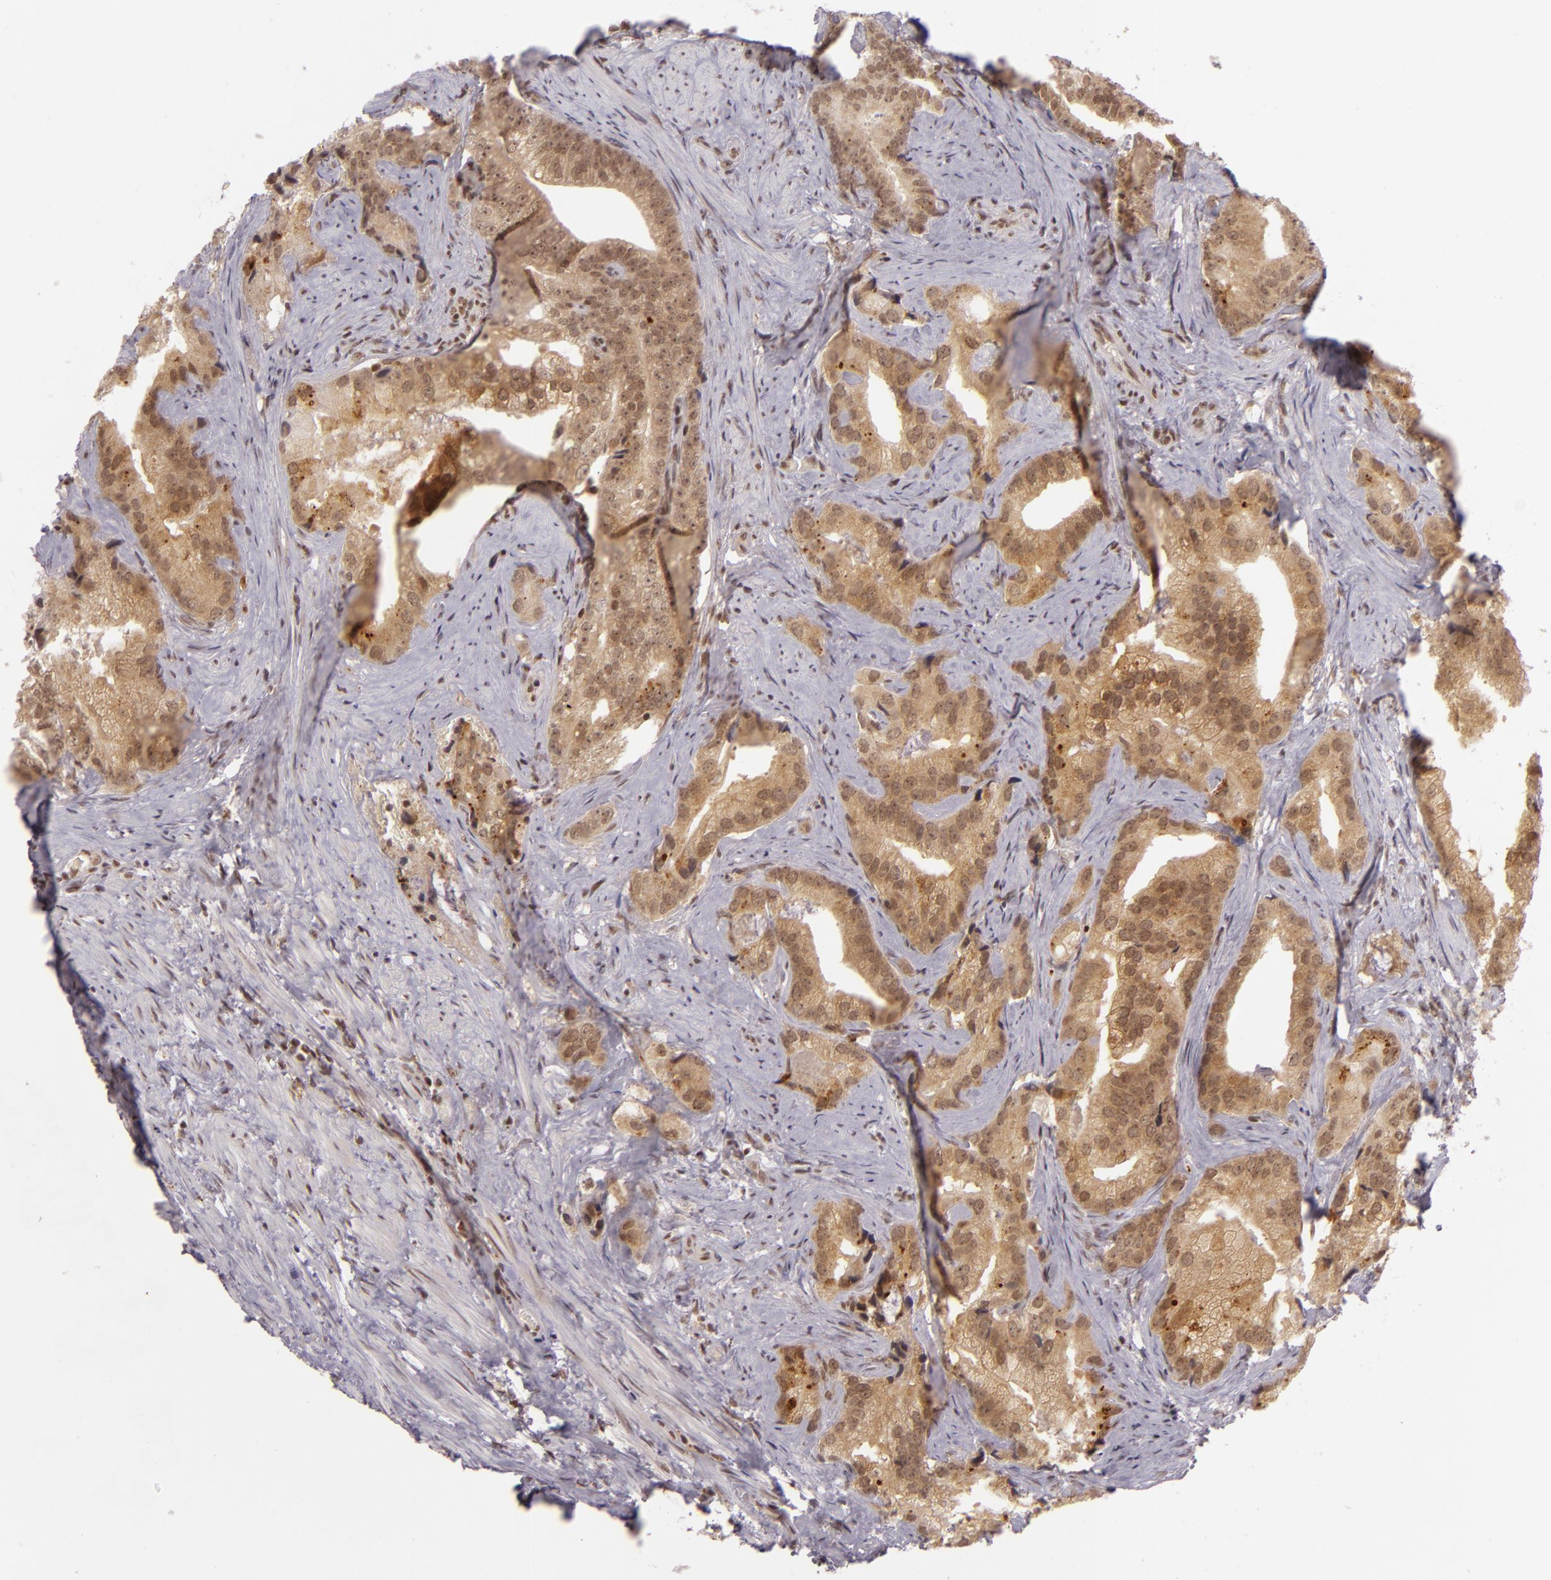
{"staining": {"intensity": "moderate", "quantity": ">75%", "location": "cytoplasmic/membranous,nuclear"}, "tissue": "prostate cancer", "cell_type": "Tumor cells", "image_type": "cancer", "snomed": [{"axis": "morphology", "description": "Adenocarcinoma, Low grade"}, {"axis": "topography", "description": "Prostate"}], "caption": "Immunohistochemistry photomicrograph of prostate cancer (adenocarcinoma (low-grade)) stained for a protein (brown), which displays medium levels of moderate cytoplasmic/membranous and nuclear expression in about >75% of tumor cells.", "gene": "ZFX", "patient": {"sex": "male", "age": 71}}